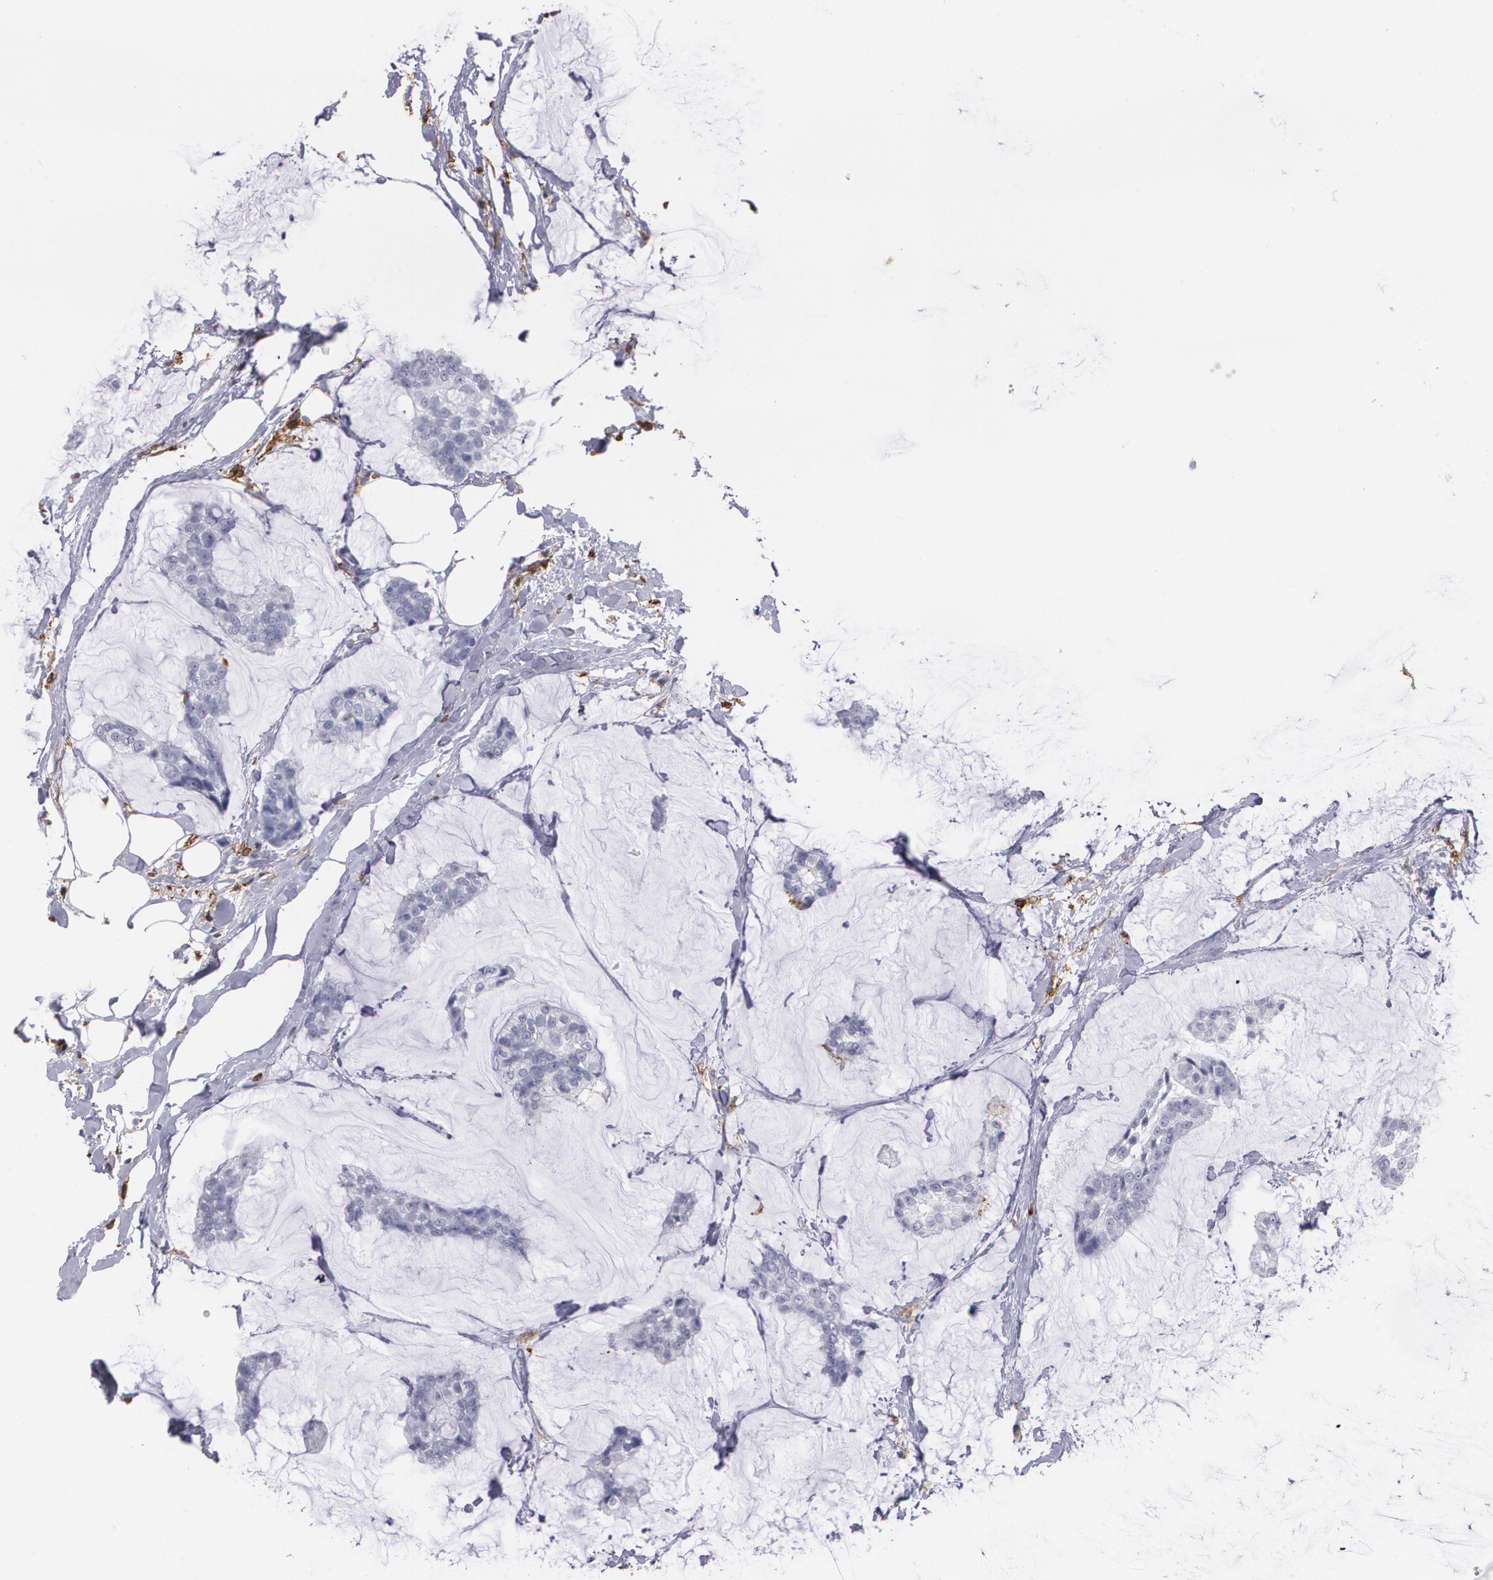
{"staining": {"intensity": "negative", "quantity": "none", "location": "none"}, "tissue": "breast cancer", "cell_type": "Tumor cells", "image_type": "cancer", "snomed": [{"axis": "morphology", "description": "Duct carcinoma"}, {"axis": "topography", "description": "Breast"}], "caption": "High power microscopy image of an immunohistochemistry photomicrograph of breast cancer (infiltrating ductal carcinoma), revealing no significant expression in tumor cells.", "gene": "PTPRC", "patient": {"sex": "female", "age": 93}}